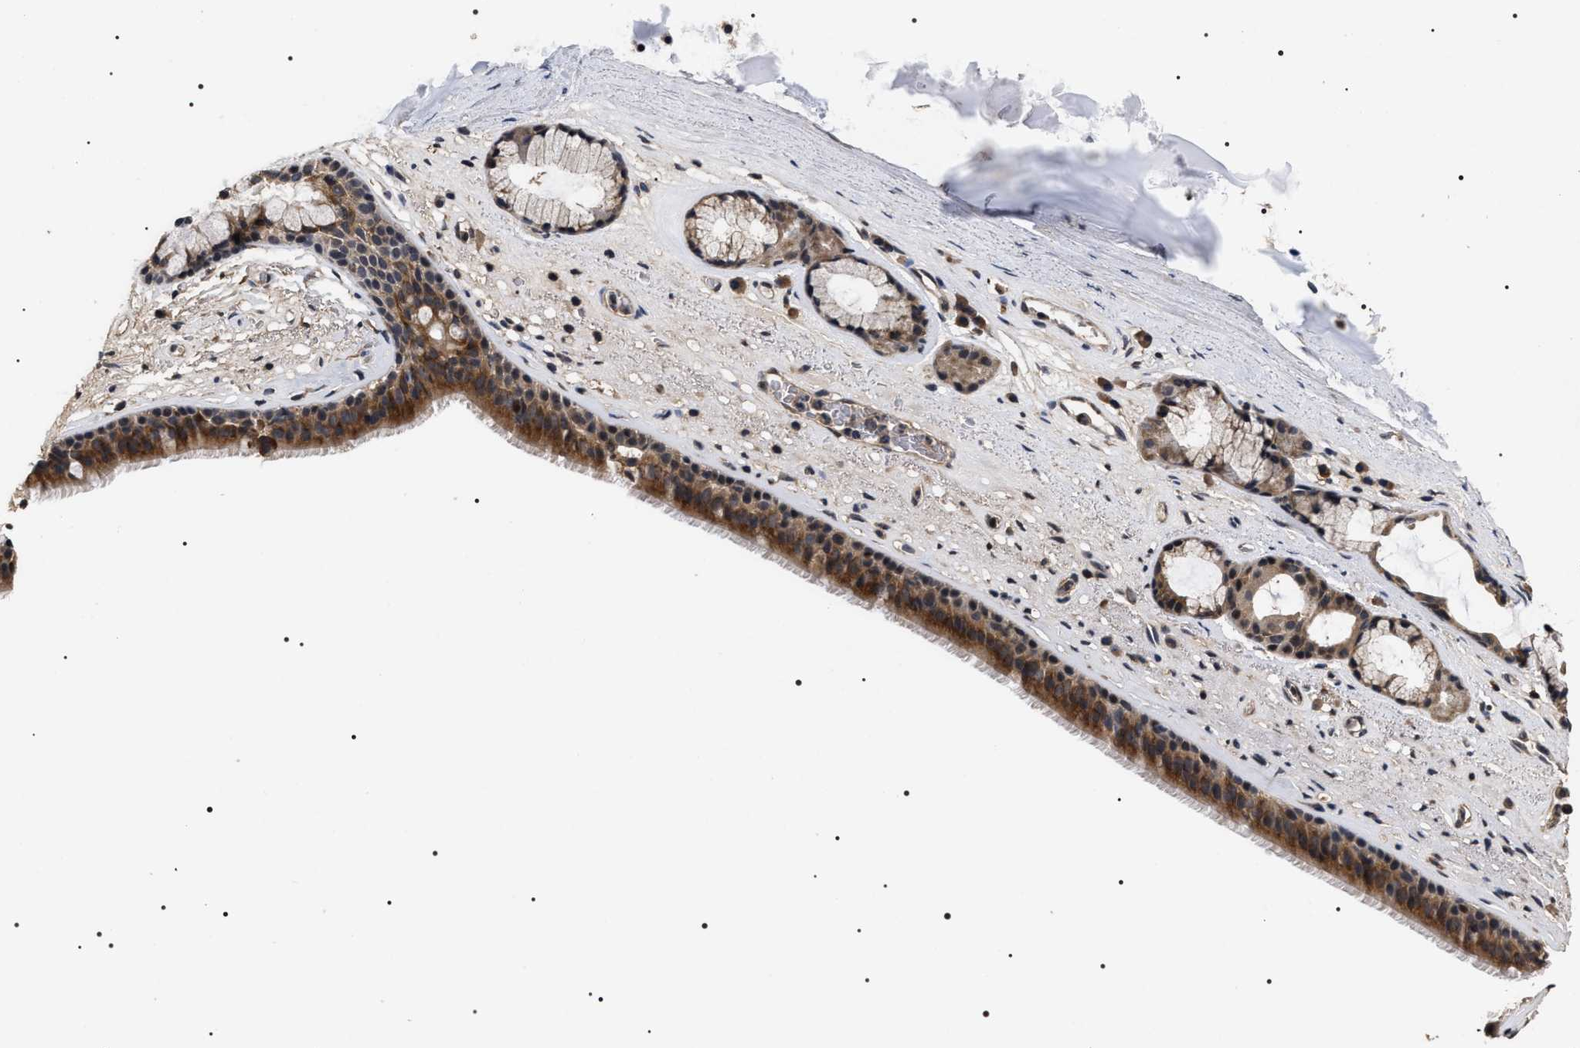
{"staining": {"intensity": "strong", "quantity": ">75%", "location": "cytoplasmic/membranous"}, "tissue": "bronchus", "cell_type": "Respiratory epithelial cells", "image_type": "normal", "snomed": [{"axis": "morphology", "description": "Normal tissue, NOS"}, {"axis": "topography", "description": "Cartilage tissue"}], "caption": "Strong cytoplasmic/membranous expression for a protein is appreciated in approximately >75% of respiratory epithelial cells of benign bronchus using IHC.", "gene": "UPF3A", "patient": {"sex": "female", "age": 63}}